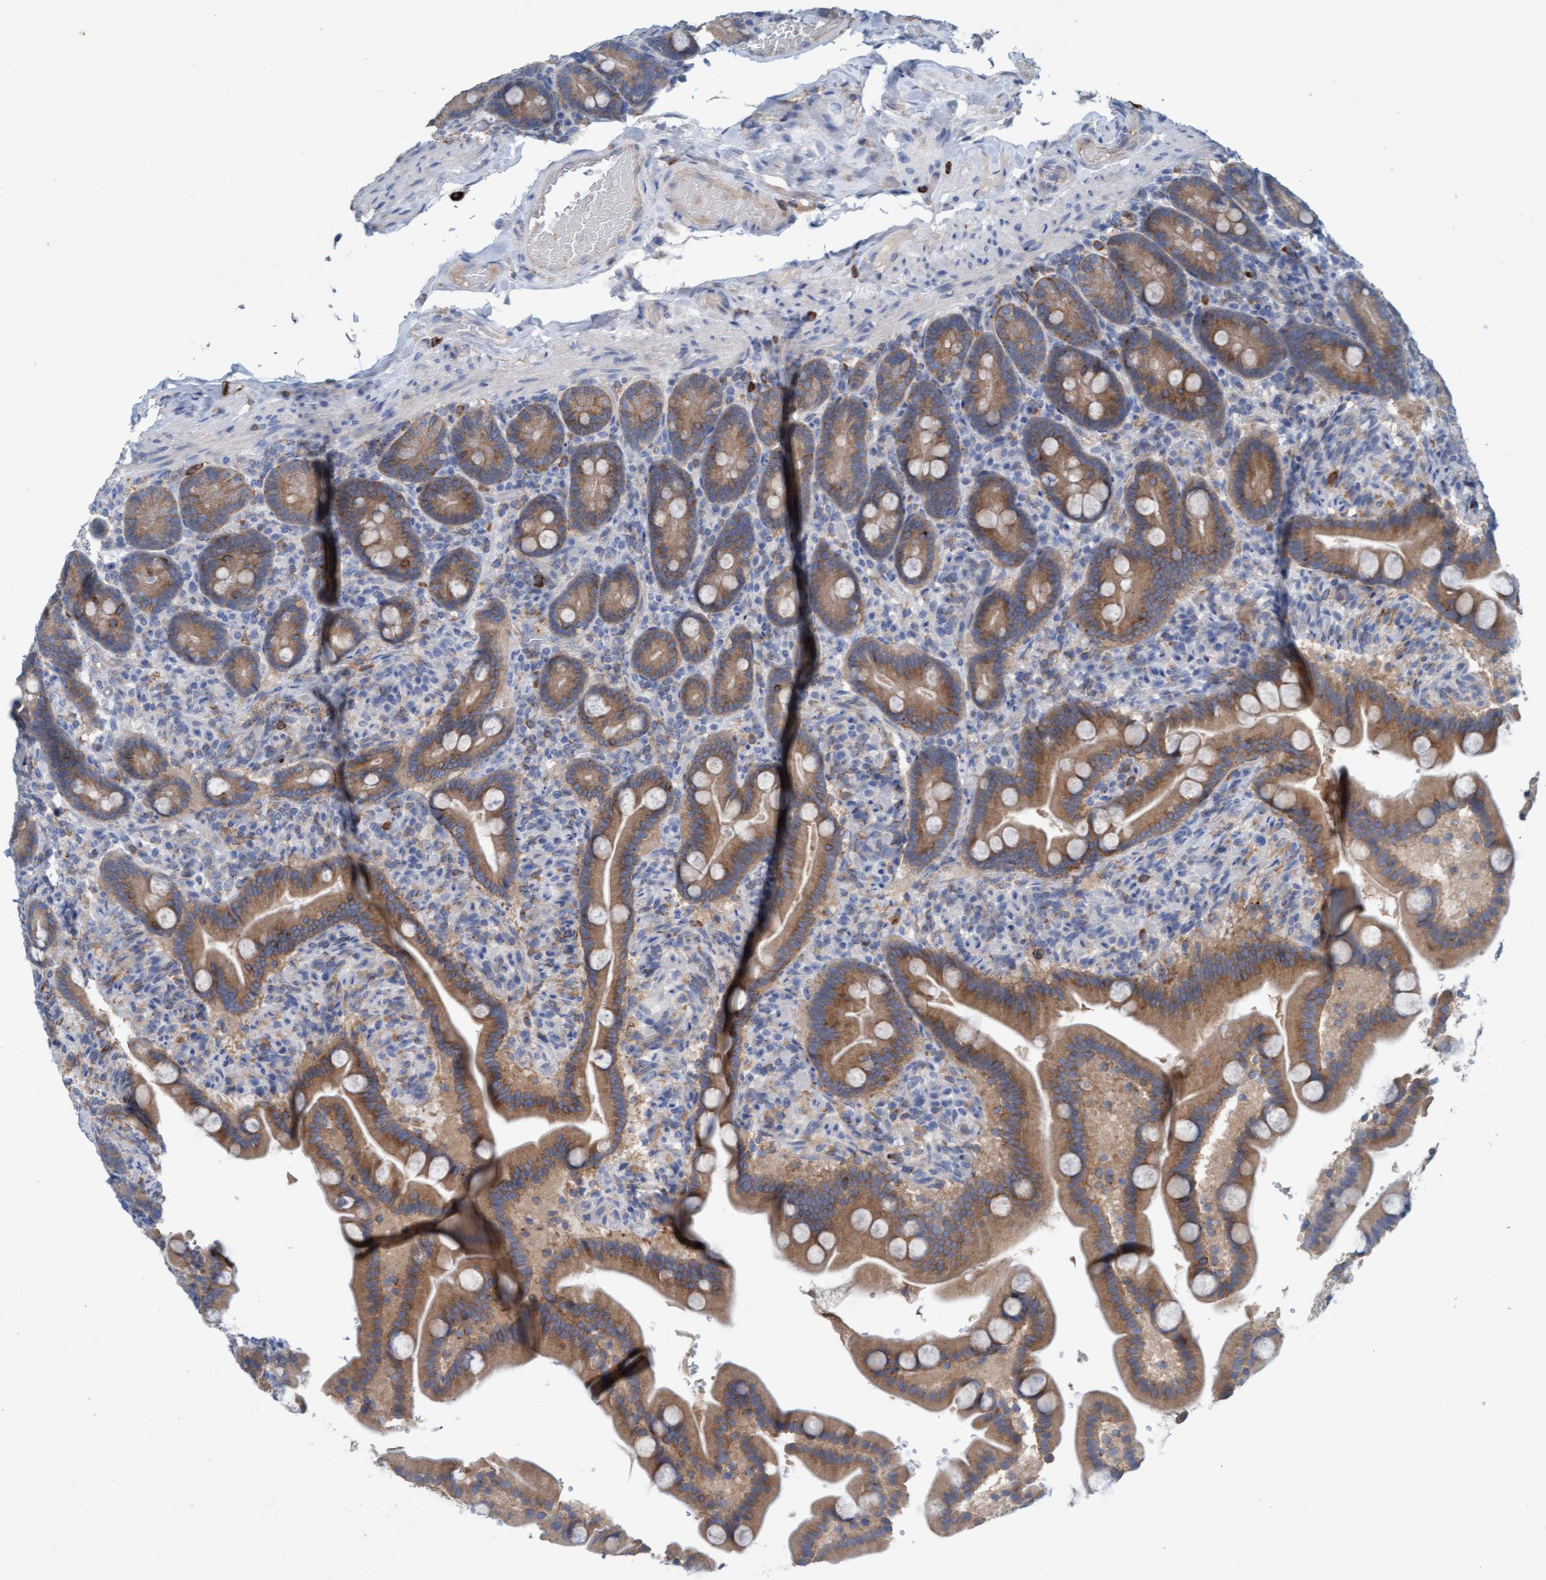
{"staining": {"intensity": "moderate", "quantity": ">75%", "location": "cytoplasmic/membranous"}, "tissue": "duodenum", "cell_type": "Glandular cells", "image_type": "normal", "snomed": [{"axis": "morphology", "description": "Normal tissue, NOS"}, {"axis": "topography", "description": "Duodenum"}], "caption": "IHC (DAB) staining of normal duodenum demonstrates moderate cytoplasmic/membranous protein expression in about >75% of glandular cells. (Brightfield microscopy of DAB IHC at high magnification).", "gene": "SIGIRR", "patient": {"sex": "male", "age": 54}}